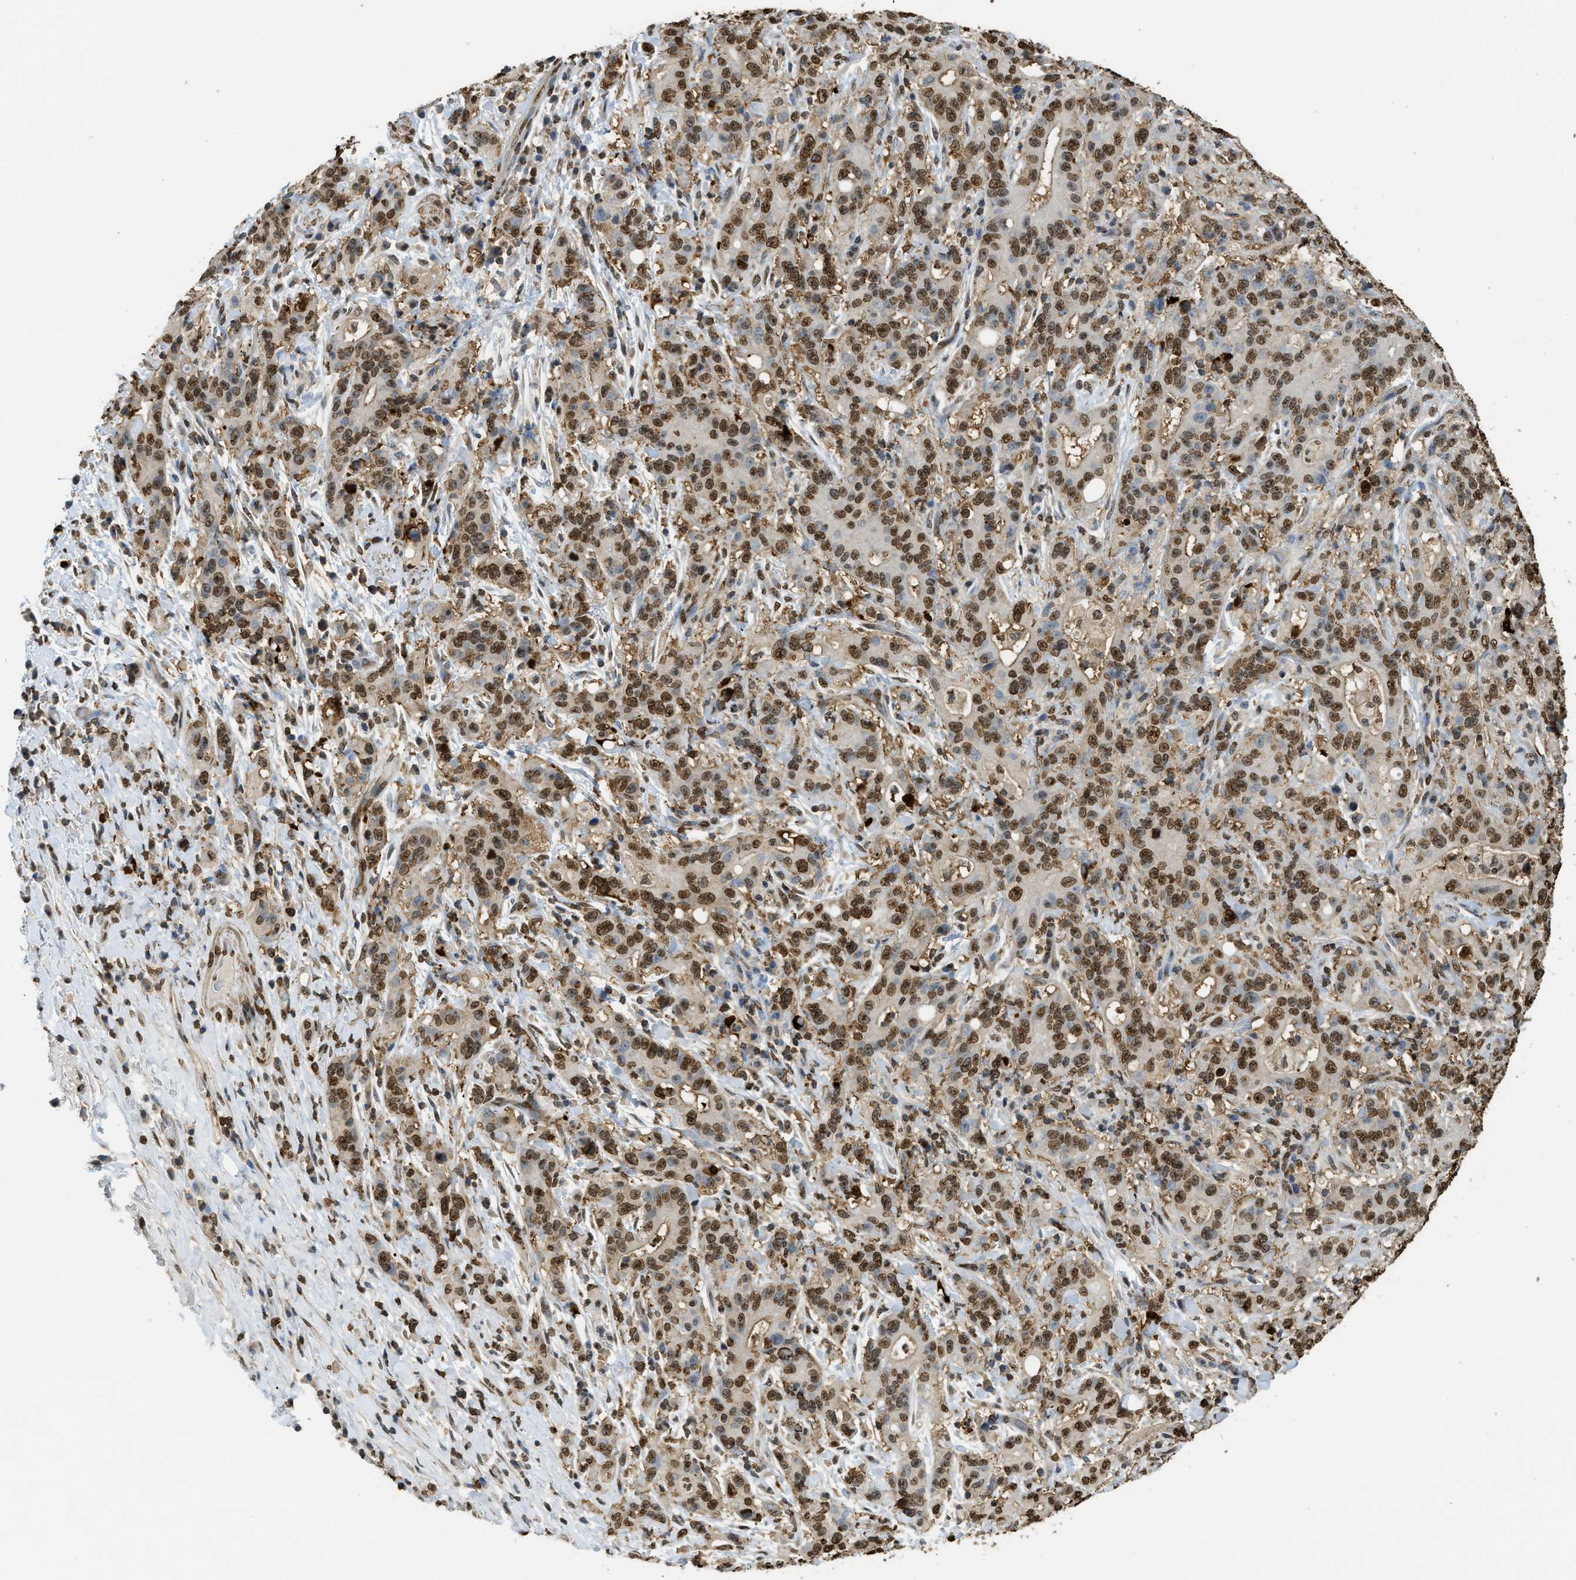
{"staining": {"intensity": "moderate", "quantity": ">75%", "location": "nuclear"}, "tissue": "liver cancer", "cell_type": "Tumor cells", "image_type": "cancer", "snomed": [{"axis": "morphology", "description": "Cholangiocarcinoma"}, {"axis": "topography", "description": "Liver"}], "caption": "Moderate nuclear protein positivity is present in about >75% of tumor cells in liver cholangiocarcinoma. The staining was performed using DAB, with brown indicating positive protein expression. Nuclei are stained blue with hematoxylin.", "gene": "NR5A2", "patient": {"sex": "female", "age": 38}}